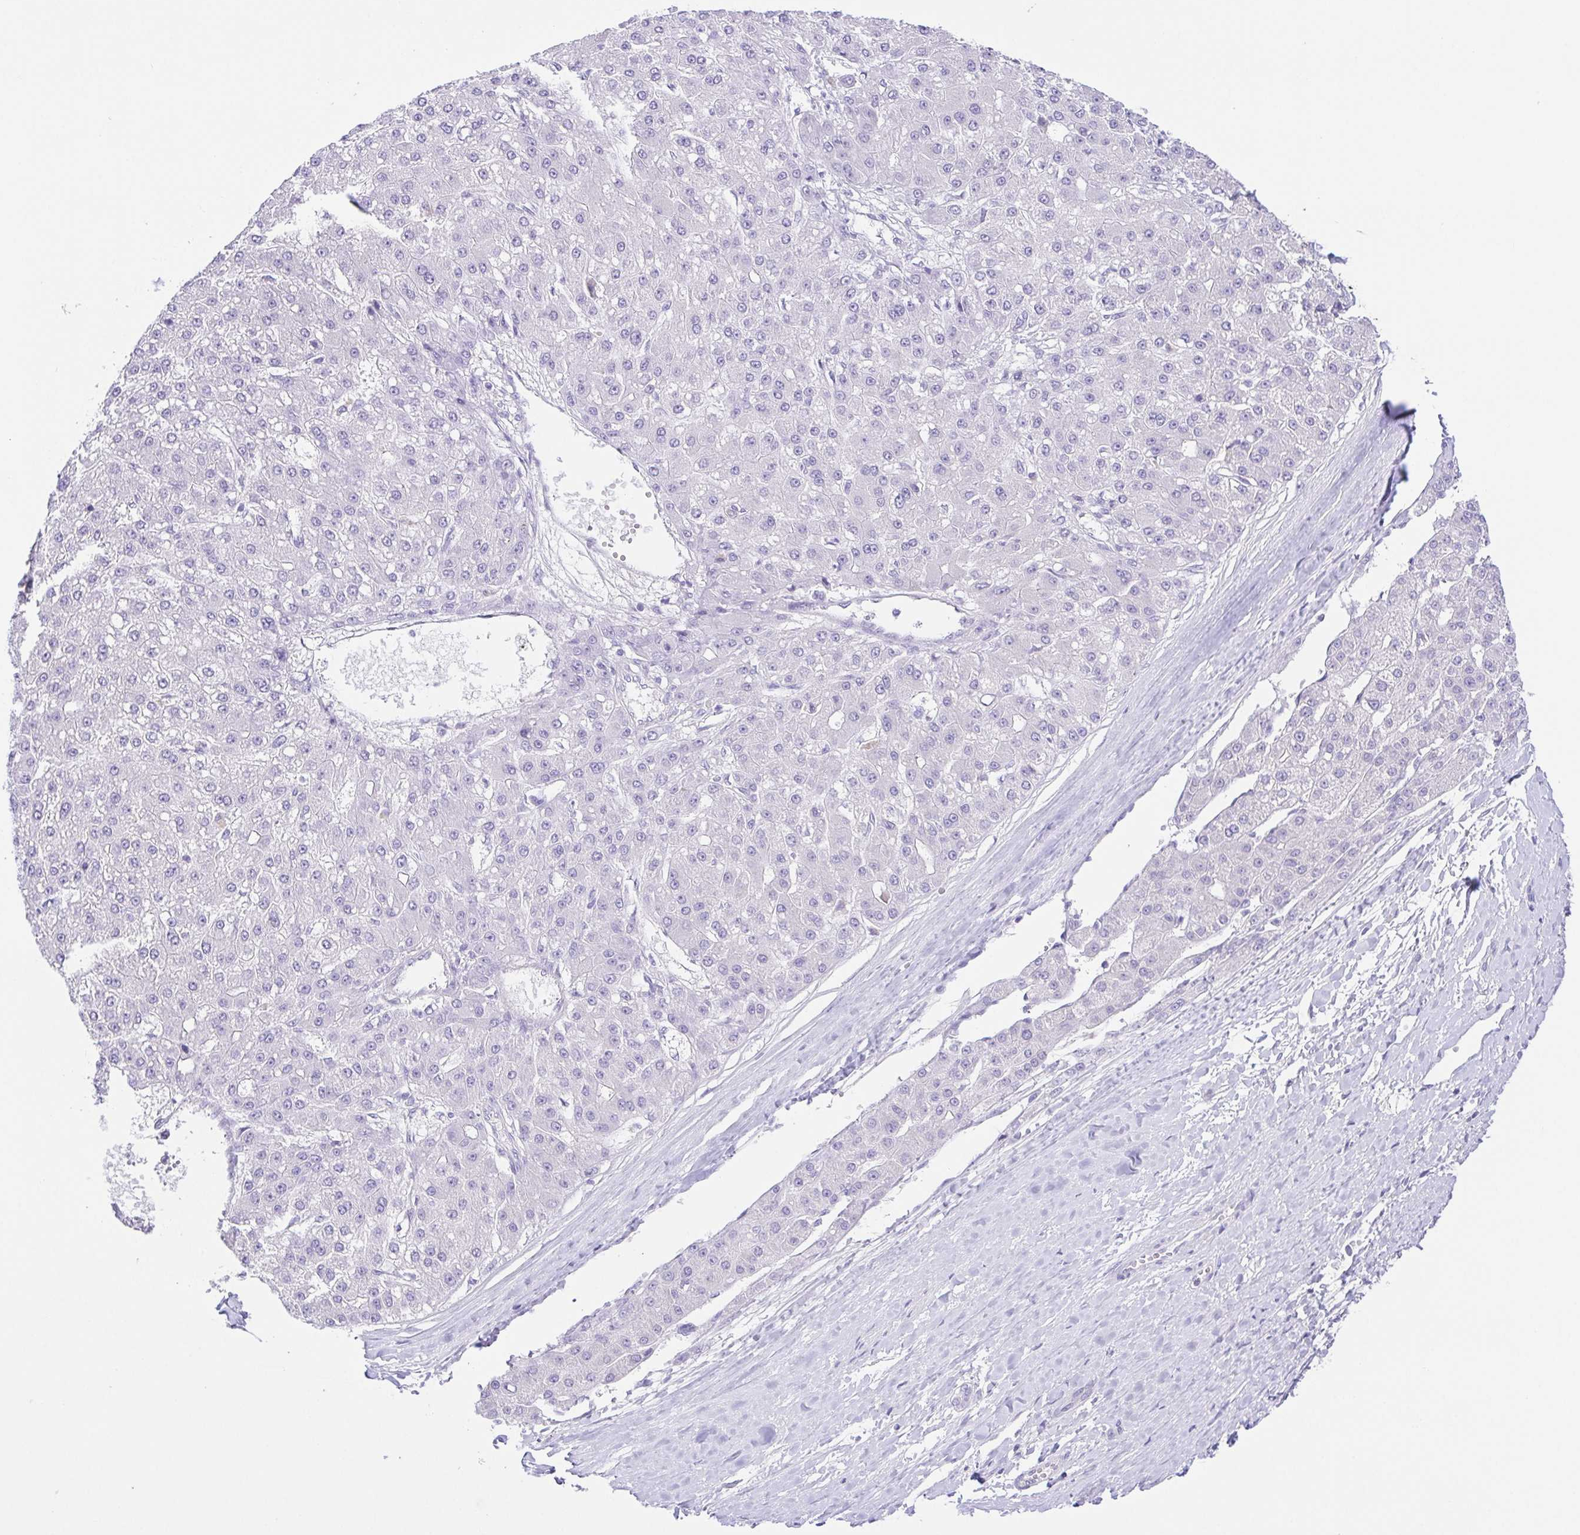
{"staining": {"intensity": "negative", "quantity": "none", "location": "none"}, "tissue": "liver cancer", "cell_type": "Tumor cells", "image_type": "cancer", "snomed": [{"axis": "morphology", "description": "Carcinoma, Hepatocellular, NOS"}, {"axis": "topography", "description": "Liver"}], "caption": "Tumor cells are negative for brown protein staining in hepatocellular carcinoma (liver).", "gene": "KRTDAP", "patient": {"sex": "male", "age": 67}}